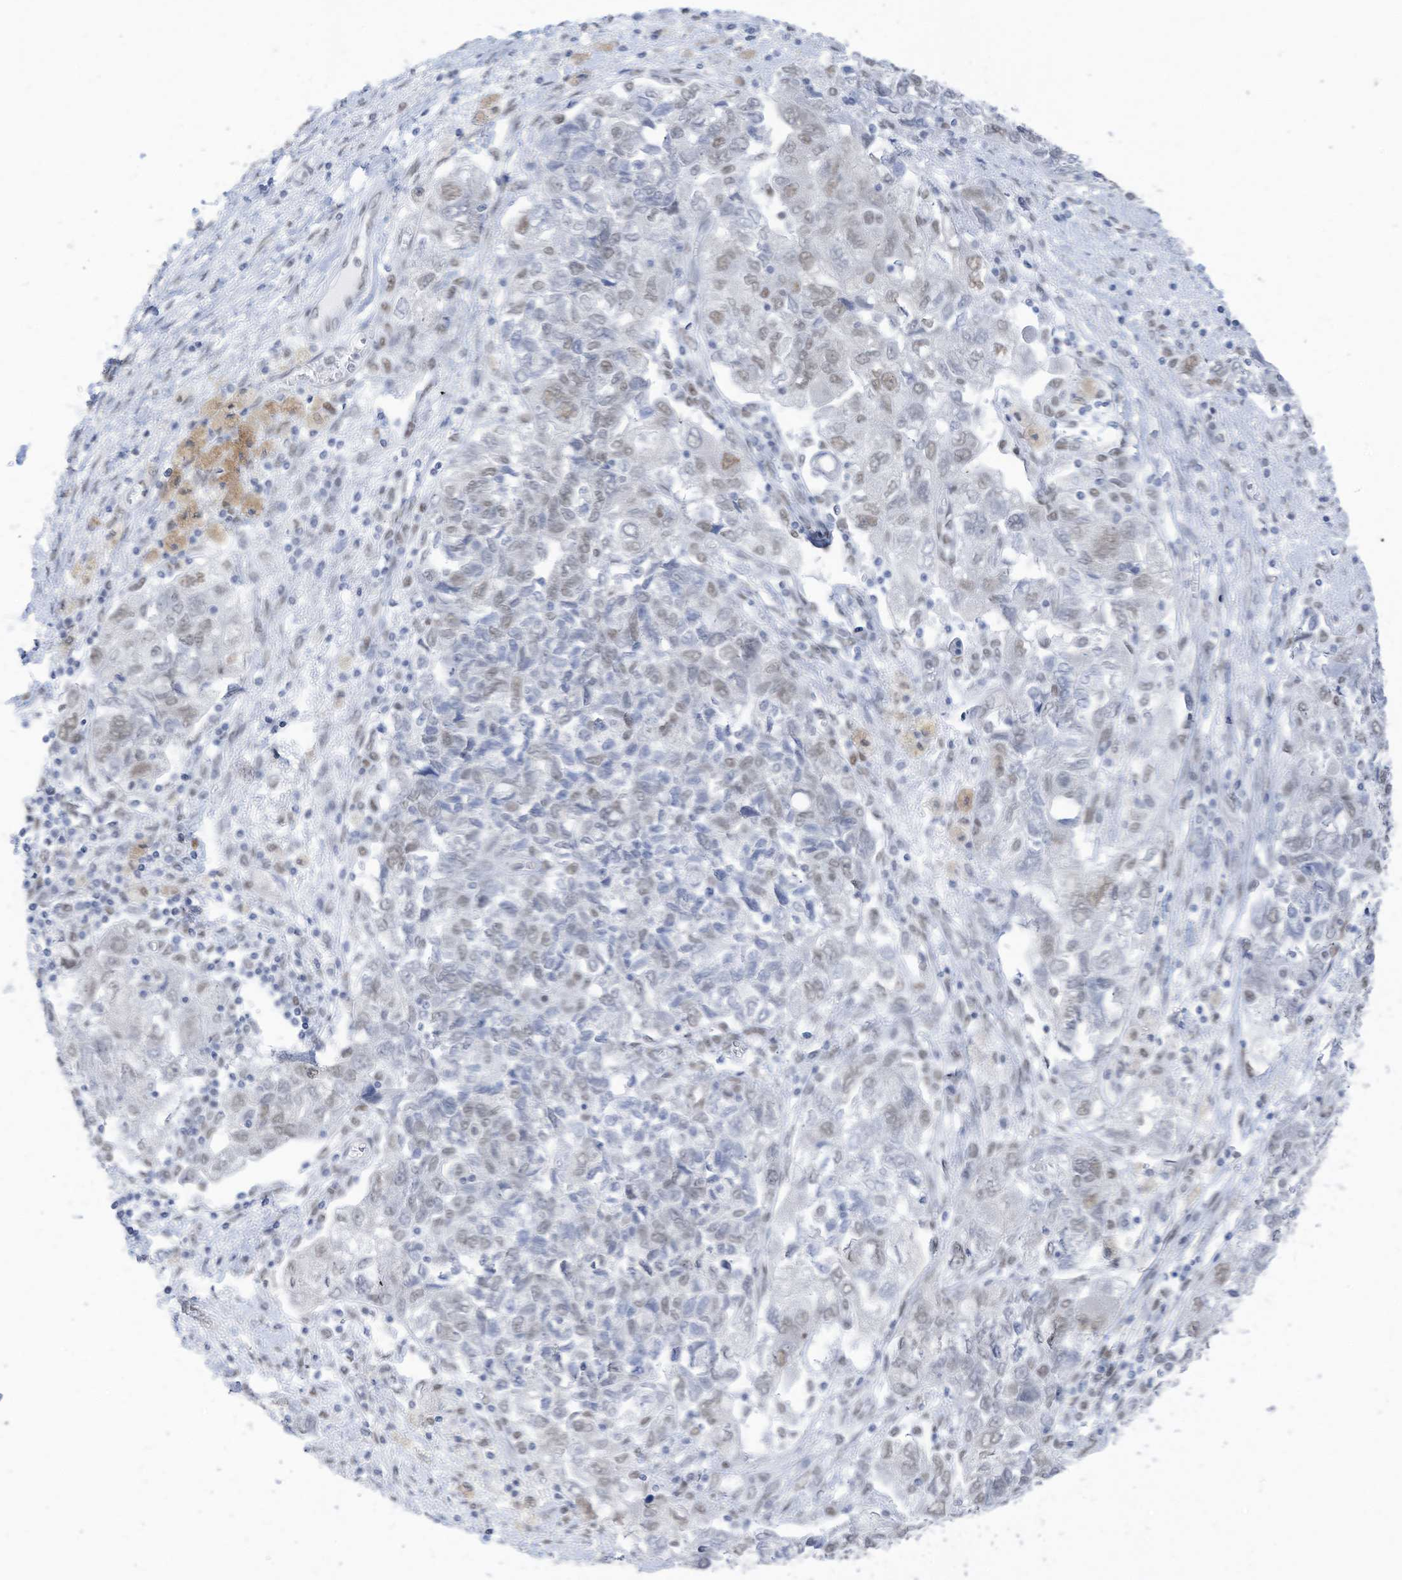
{"staining": {"intensity": "weak", "quantity": "25%-75%", "location": "nuclear"}, "tissue": "ovarian cancer", "cell_type": "Tumor cells", "image_type": "cancer", "snomed": [{"axis": "morphology", "description": "Carcinoma, NOS"}, {"axis": "morphology", "description": "Cystadenocarcinoma, serous, NOS"}, {"axis": "topography", "description": "Ovary"}], "caption": "Ovarian carcinoma was stained to show a protein in brown. There is low levels of weak nuclear expression in approximately 25%-75% of tumor cells.", "gene": "KHSRP", "patient": {"sex": "female", "age": 69}}